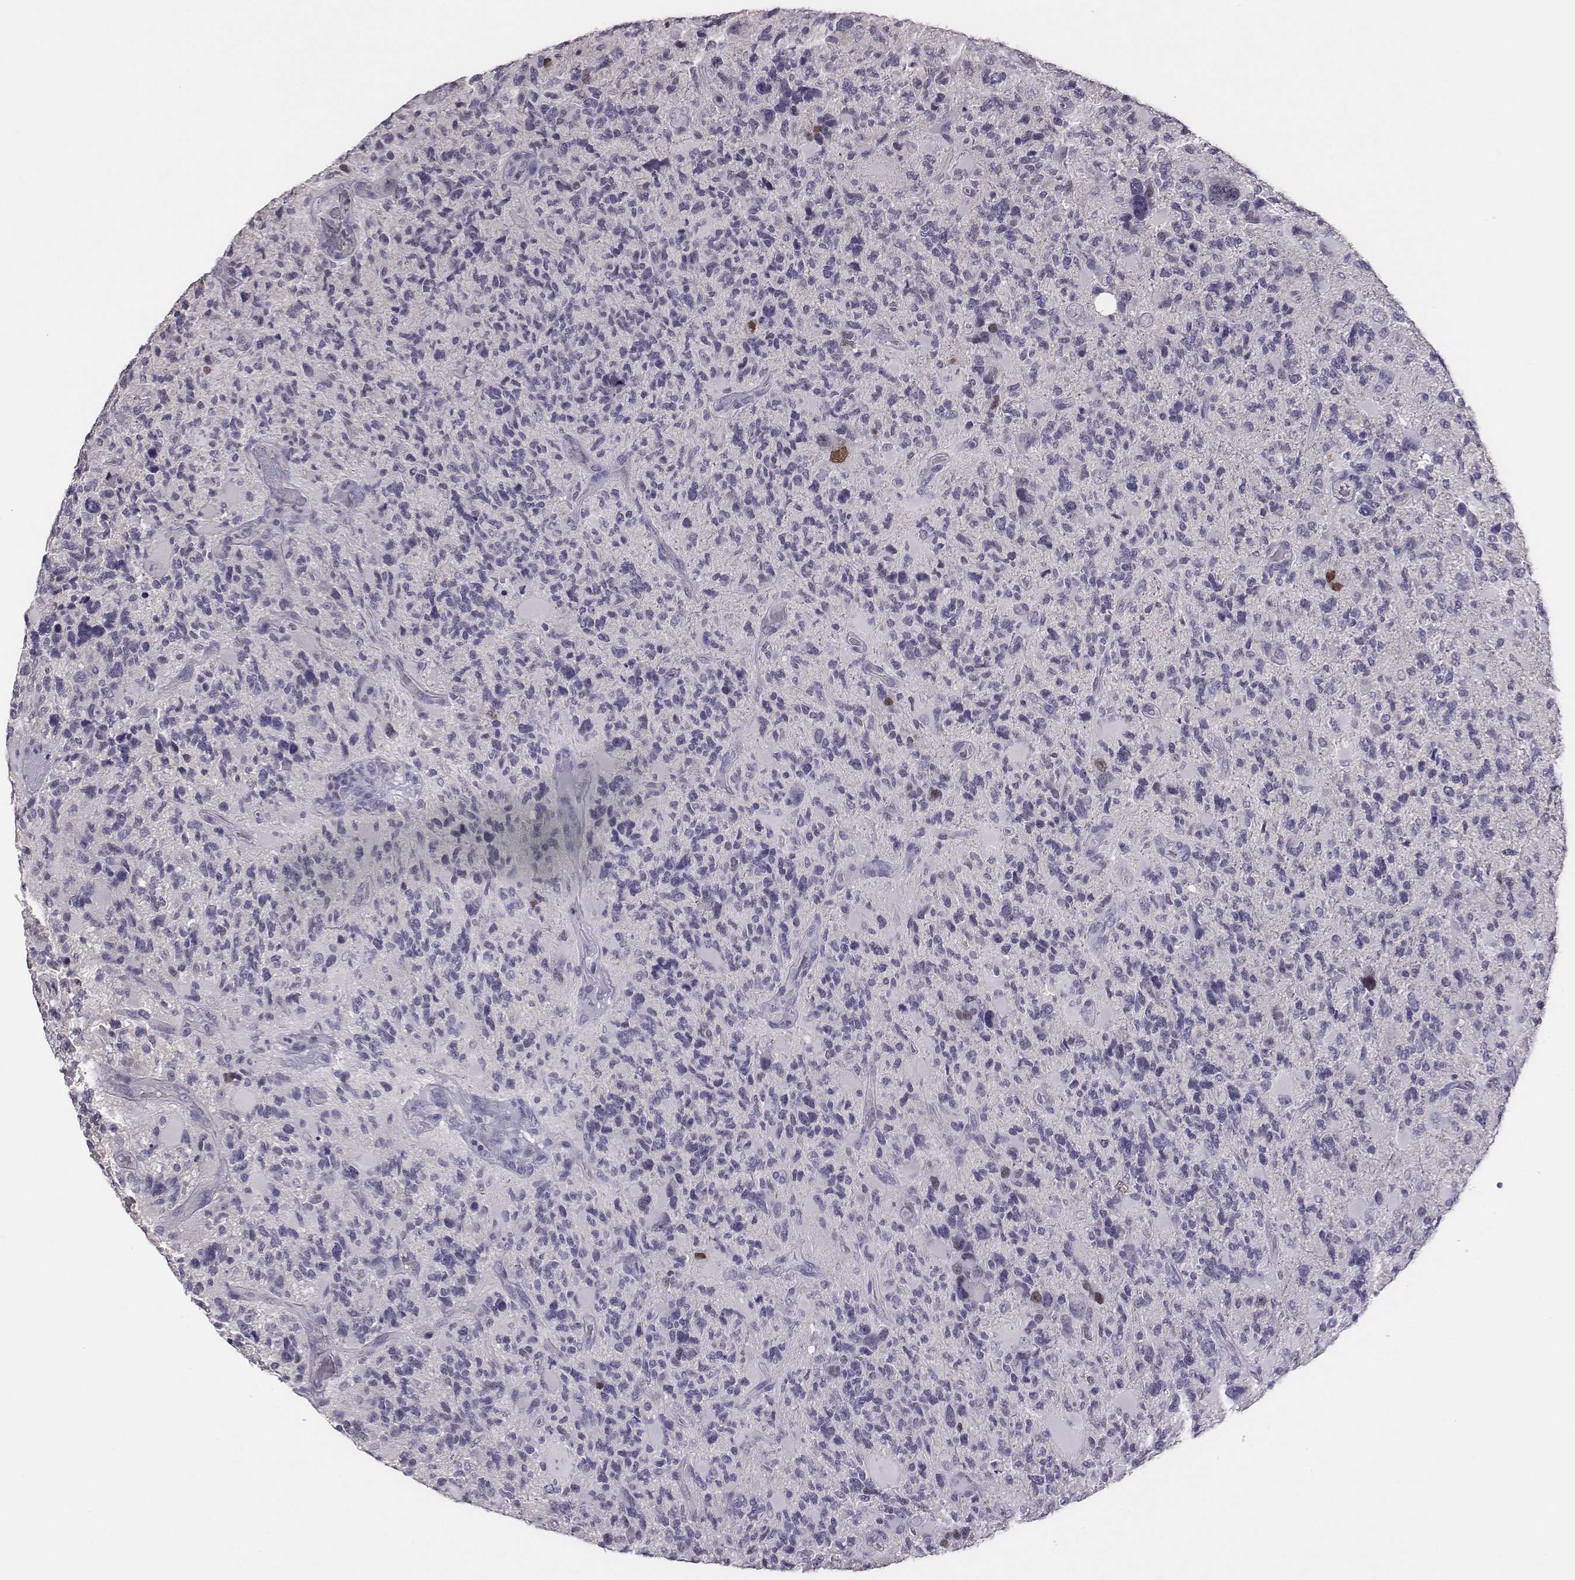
{"staining": {"intensity": "moderate", "quantity": "<25%", "location": "nuclear"}, "tissue": "glioma", "cell_type": "Tumor cells", "image_type": "cancer", "snomed": [{"axis": "morphology", "description": "Glioma, malignant, High grade"}, {"axis": "topography", "description": "Brain"}], "caption": "IHC histopathology image of malignant glioma (high-grade) stained for a protein (brown), which shows low levels of moderate nuclear staining in approximately <25% of tumor cells.", "gene": "EN1", "patient": {"sex": "female", "age": 71}}